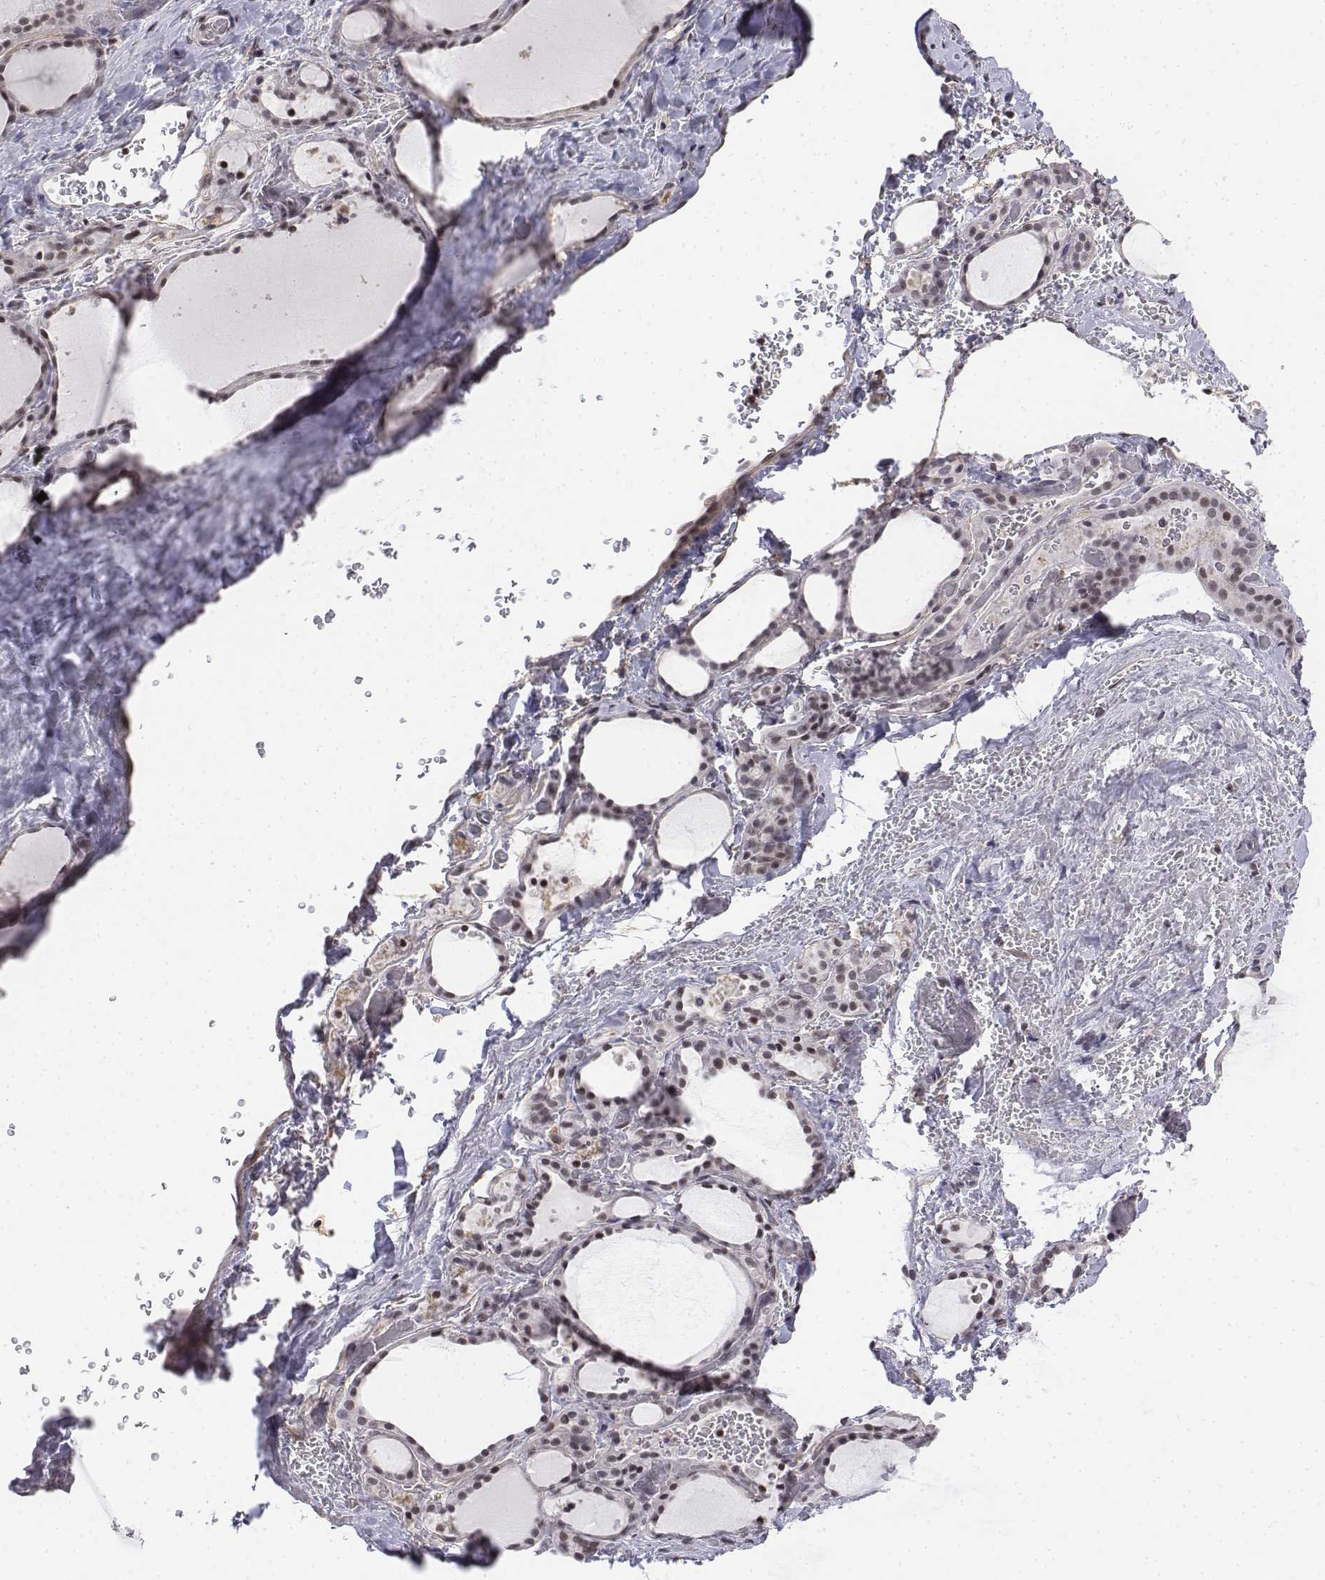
{"staining": {"intensity": "moderate", "quantity": ">75%", "location": "nuclear"}, "tissue": "thyroid gland", "cell_type": "Glandular cells", "image_type": "normal", "snomed": [{"axis": "morphology", "description": "Normal tissue, NOS"}, {"axis": "topography", "description": "Thyroid gland"}], "caption": "A brown stain shows moderate nuclear staining of a protein in glandular cells of unremarkable thyroid gland.", "gene": "SETD1A", "patient": {"sex": "female", "age": 36}}